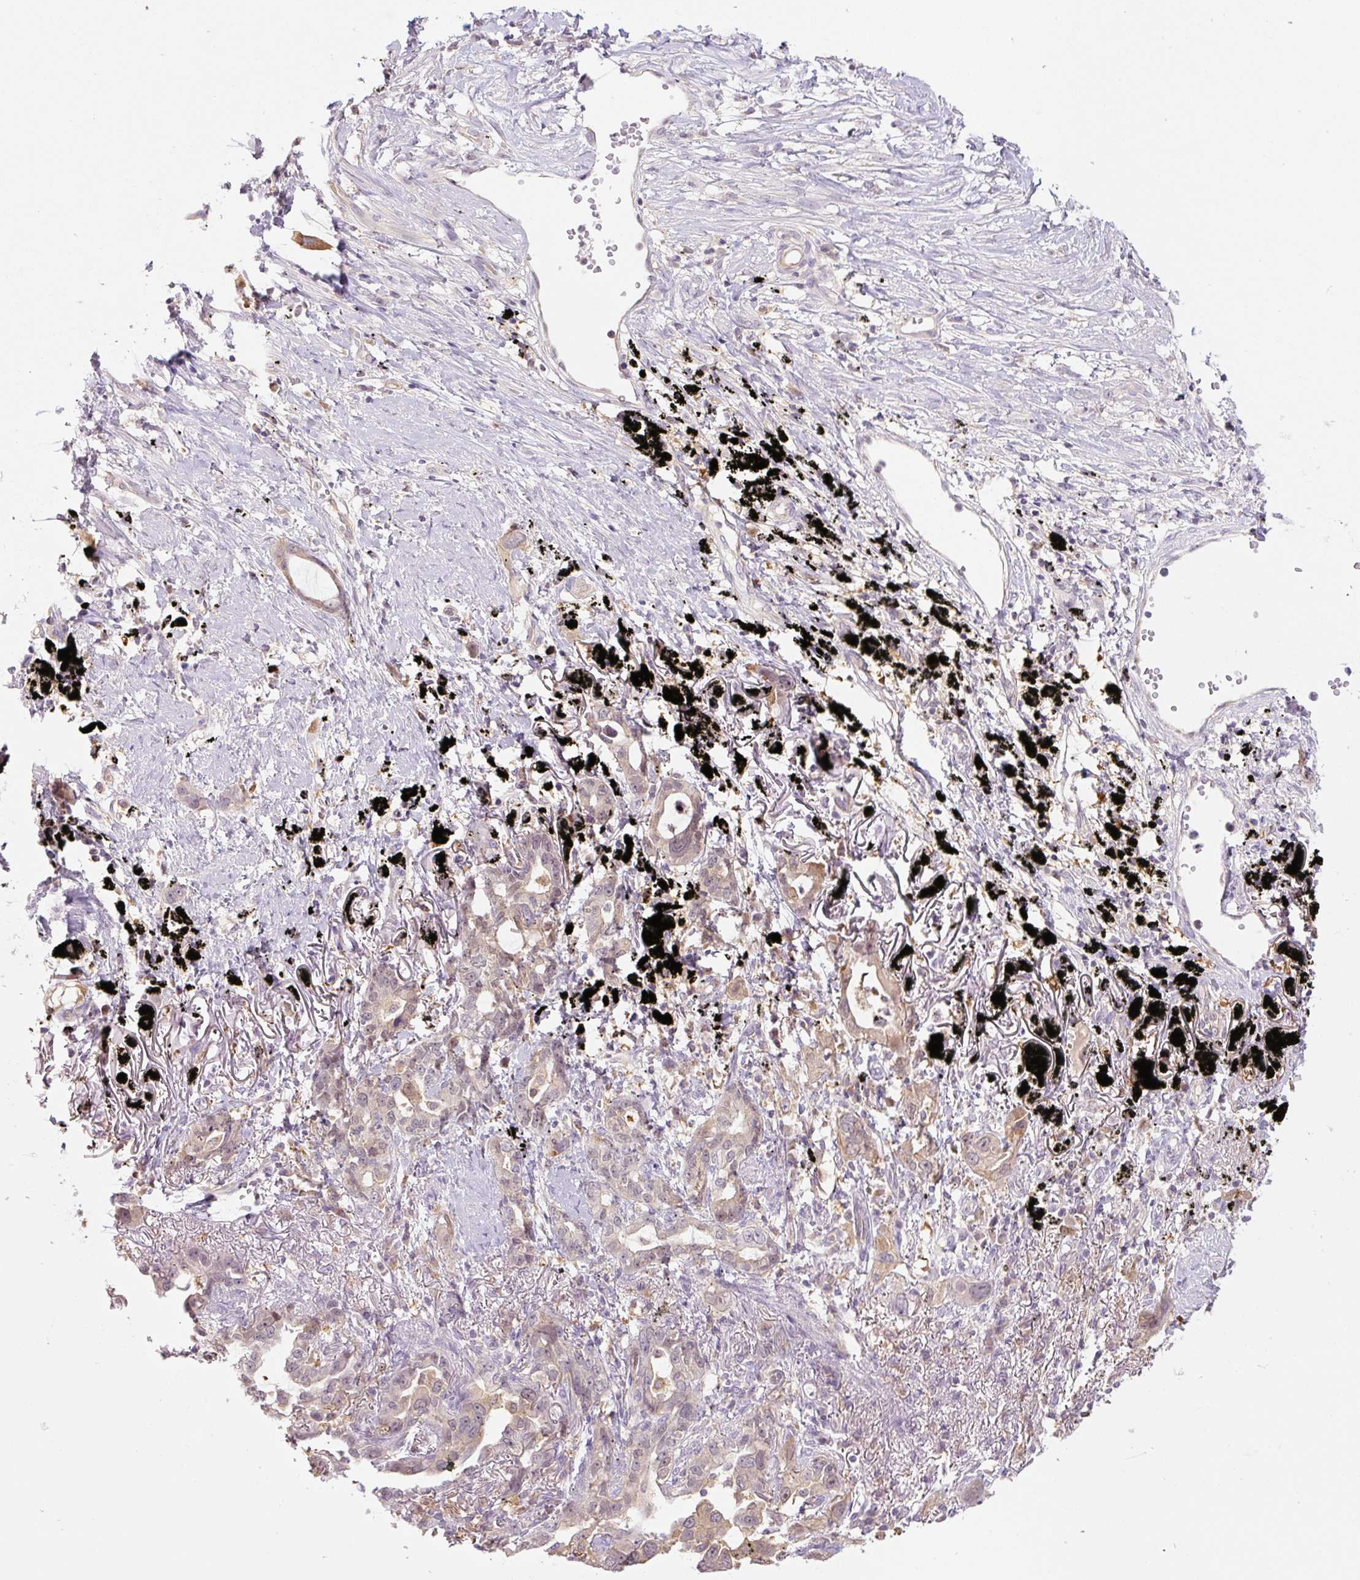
{"staining": {"intensity": "weak", "quantity": "<25%", "location": "cytoplasmic/membranous"}, "tissue": "lung cancer", "cell_type": "Tumor cells", "image_type": "cancer", "snomed": [{"axis": "morphology", "description": "Adenocarcinoma, NOS"}, {"axis": "topography", "description": "Lung"}], "caption": "This is an IHC image of human lung cancer (adenocarcinoma). There is no expression in tumor cells.", "gene": "SPSB2", "patient": {"sex": "male", "age": 67}}